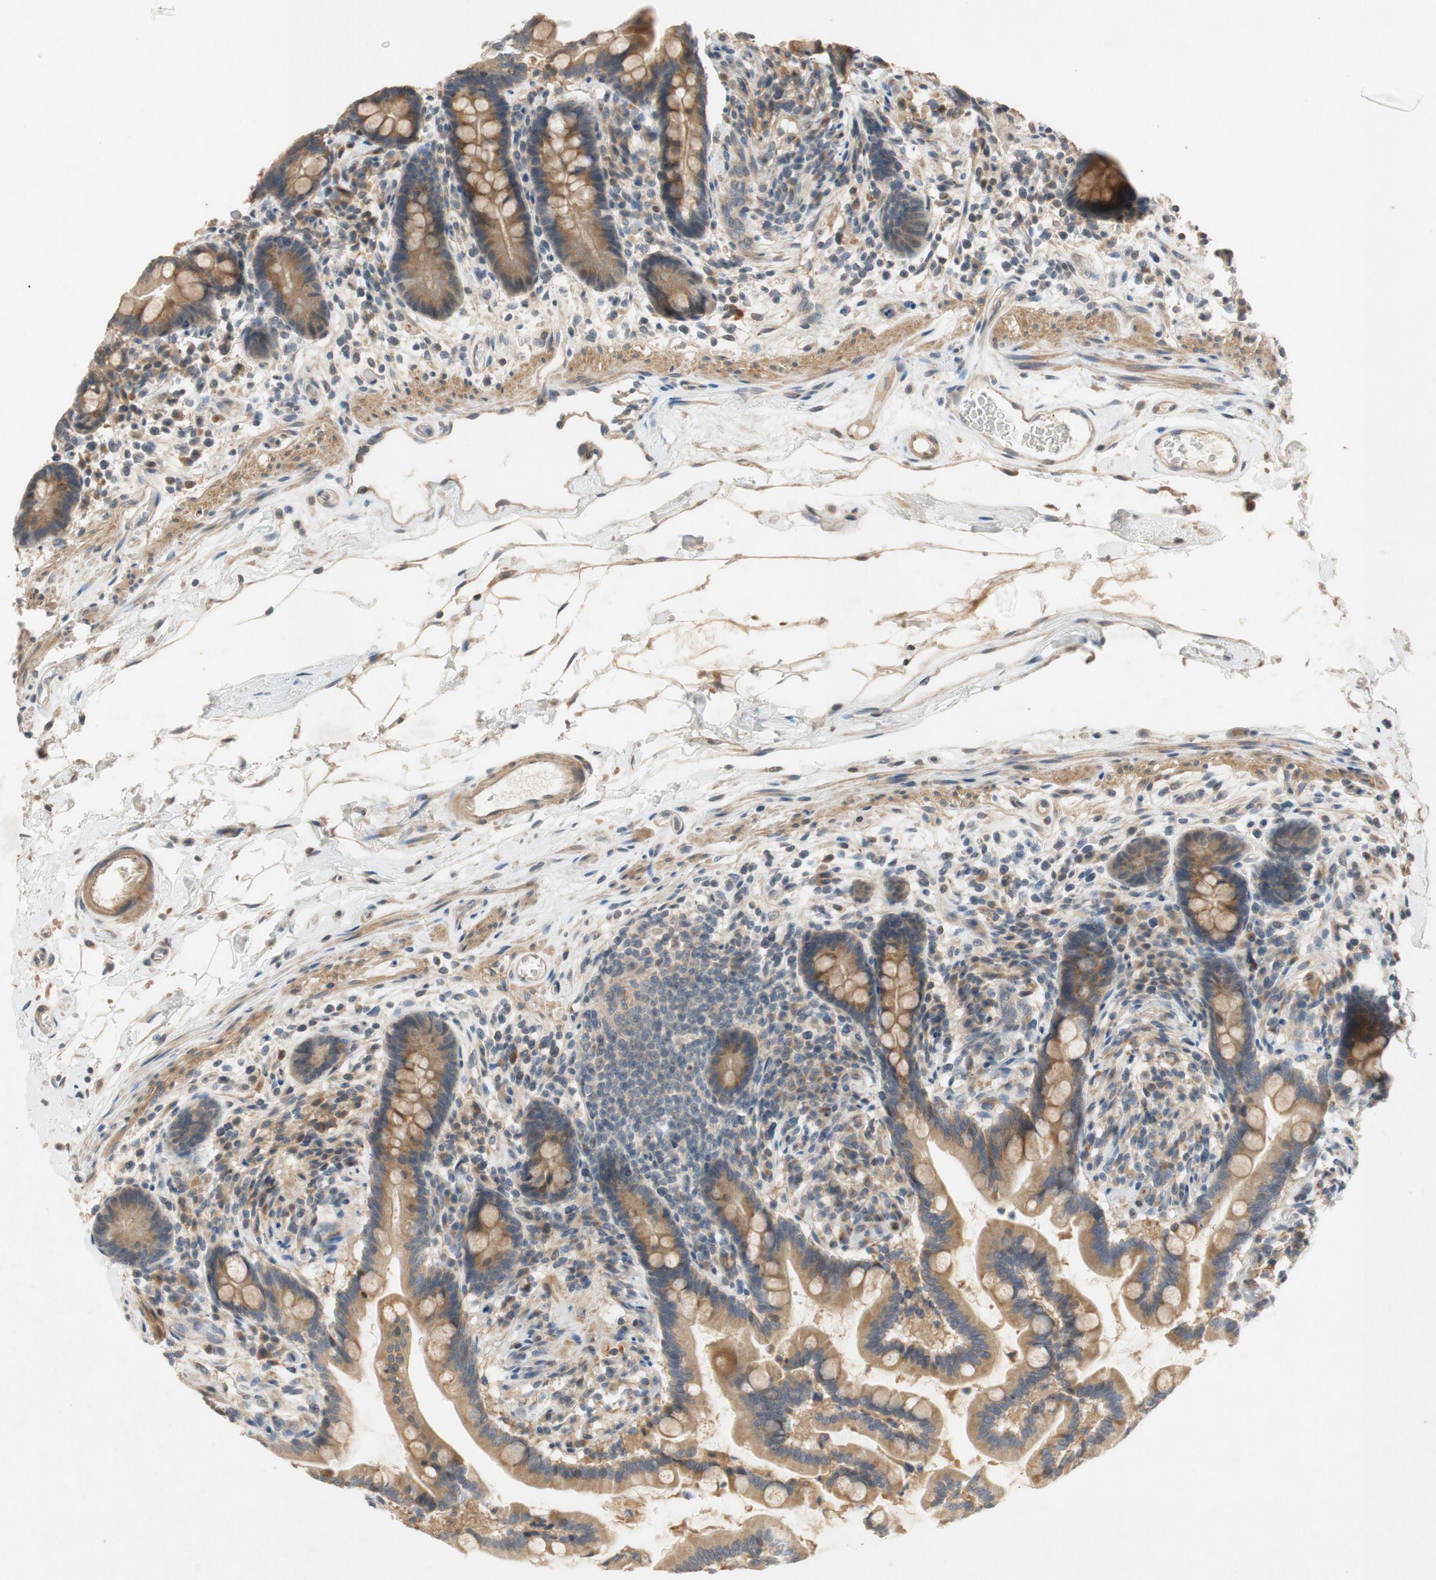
{"staining": {"intensity": "moderate", "quantity": ">75%", "location": "cytoplasmic/membranous"}, "tissue": "colon", "cell_type": "Endothelial cells", "image_type": "normal", "snomed": [{"axis": "morphology", "description": "Normal tissue, NOS"}, {"axis": "topography", "description": "Colon"}], "caption": "Endothelial cells display medium levels of moderate cytoplasmic/membranous expression in approximately >75% of cells in normal human colon.", "gene": "ATP2C1", "patient": {"sex": "male", "age": 73}}